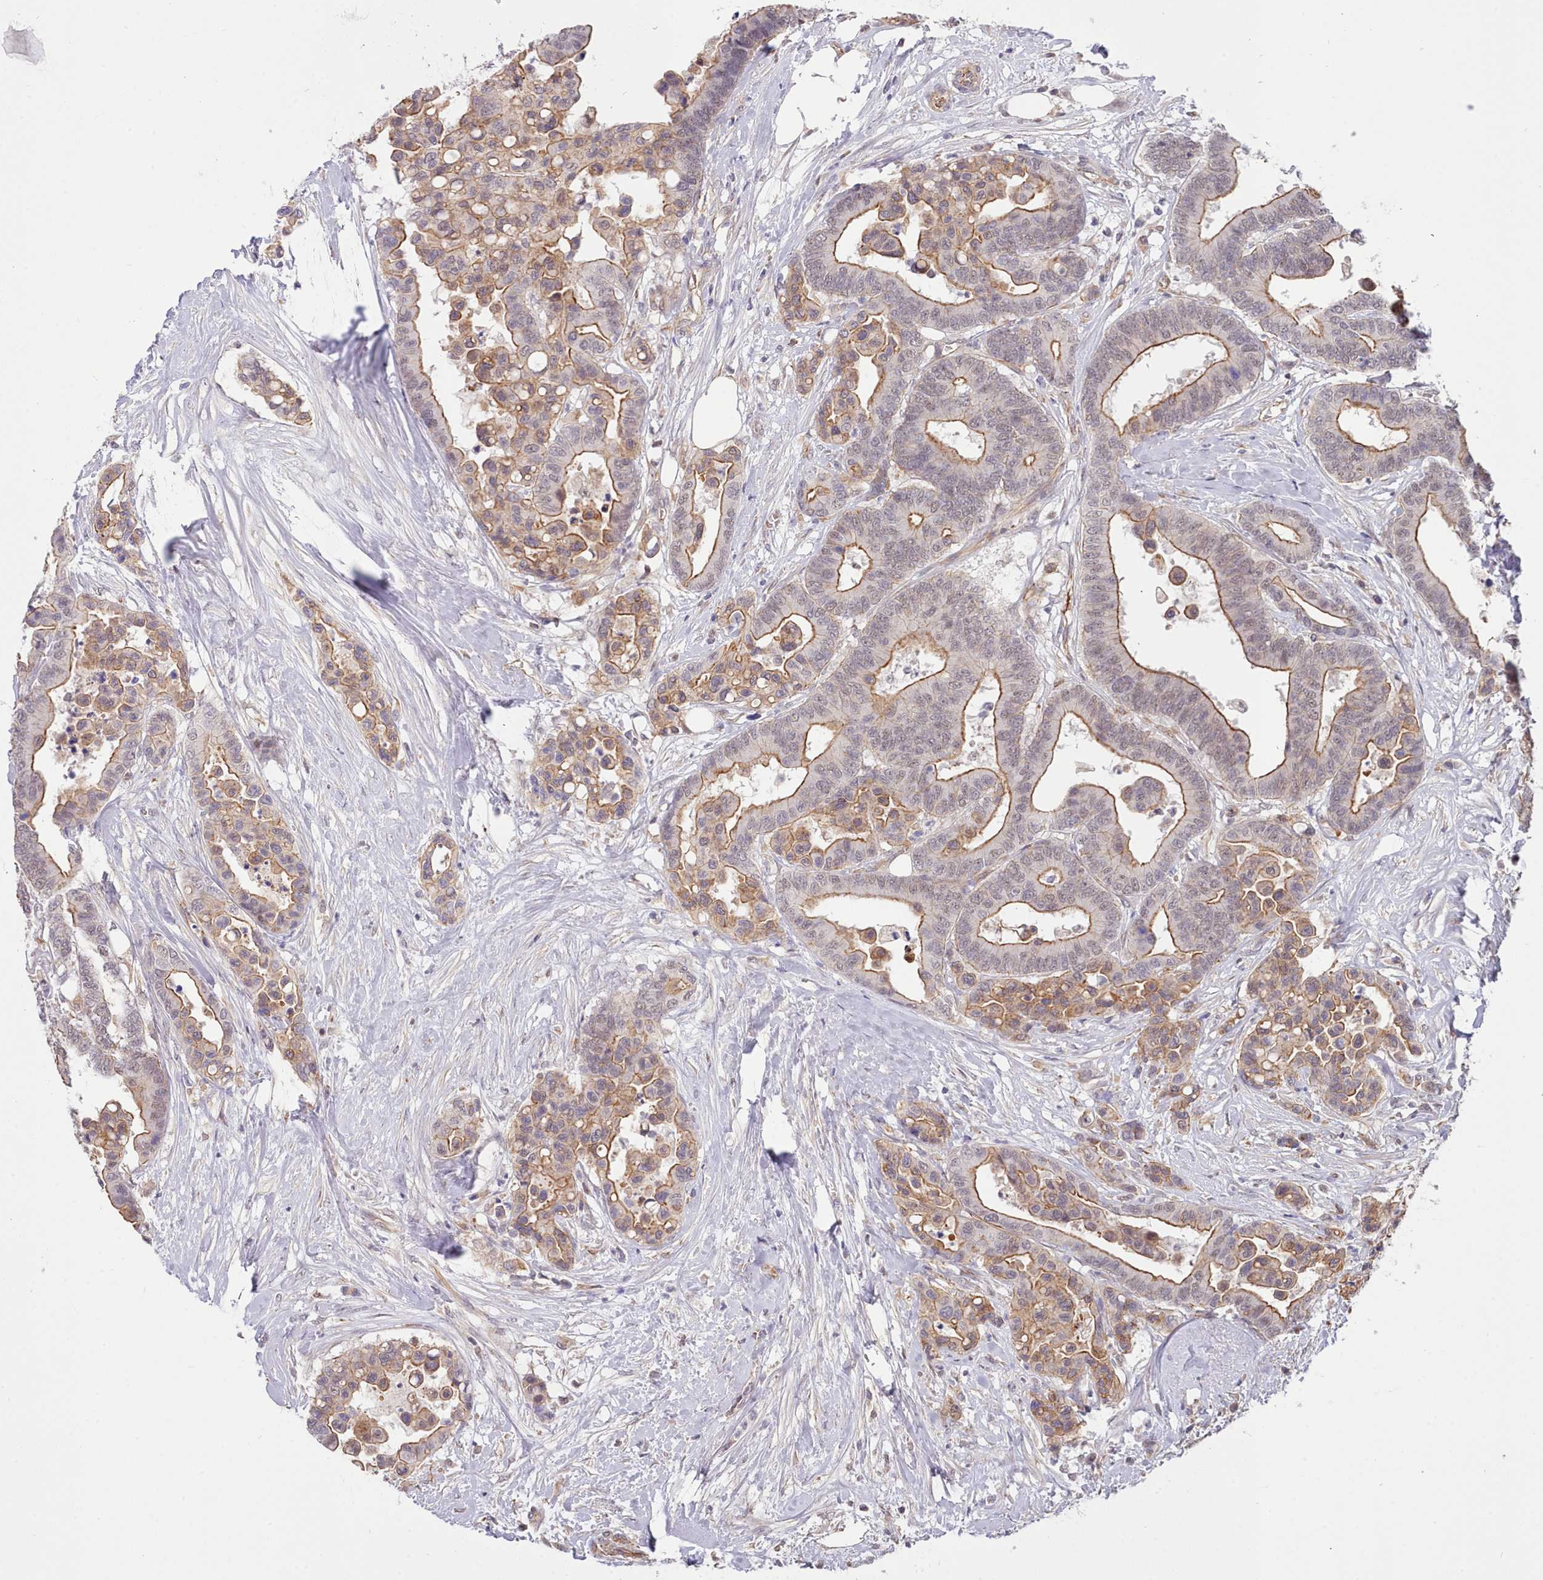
{"staining": {"intensity": "moderate", "quantity": ">75%", "location": "cytoplasmic/membranous,nuclear"}, "tissue": "colorectal cancer", "cell_type": "Tumor cells", "image_type": "cancer", "snomed": [{"axis": "morphology", "description": "Adenocarcinoma, NOS"}, {"axis": "topography", "description": "Colon"}], "caption": "Approximately >75% of tumor cells in human colorectal adenocarcinoma demonstrate moderate cytoplasmic/membranous and nuclear protein positivity as visualized by brown immunohistochemical staining.", "gene": "ZC3H13", "patient": {"sex": "male", "age": 82}}